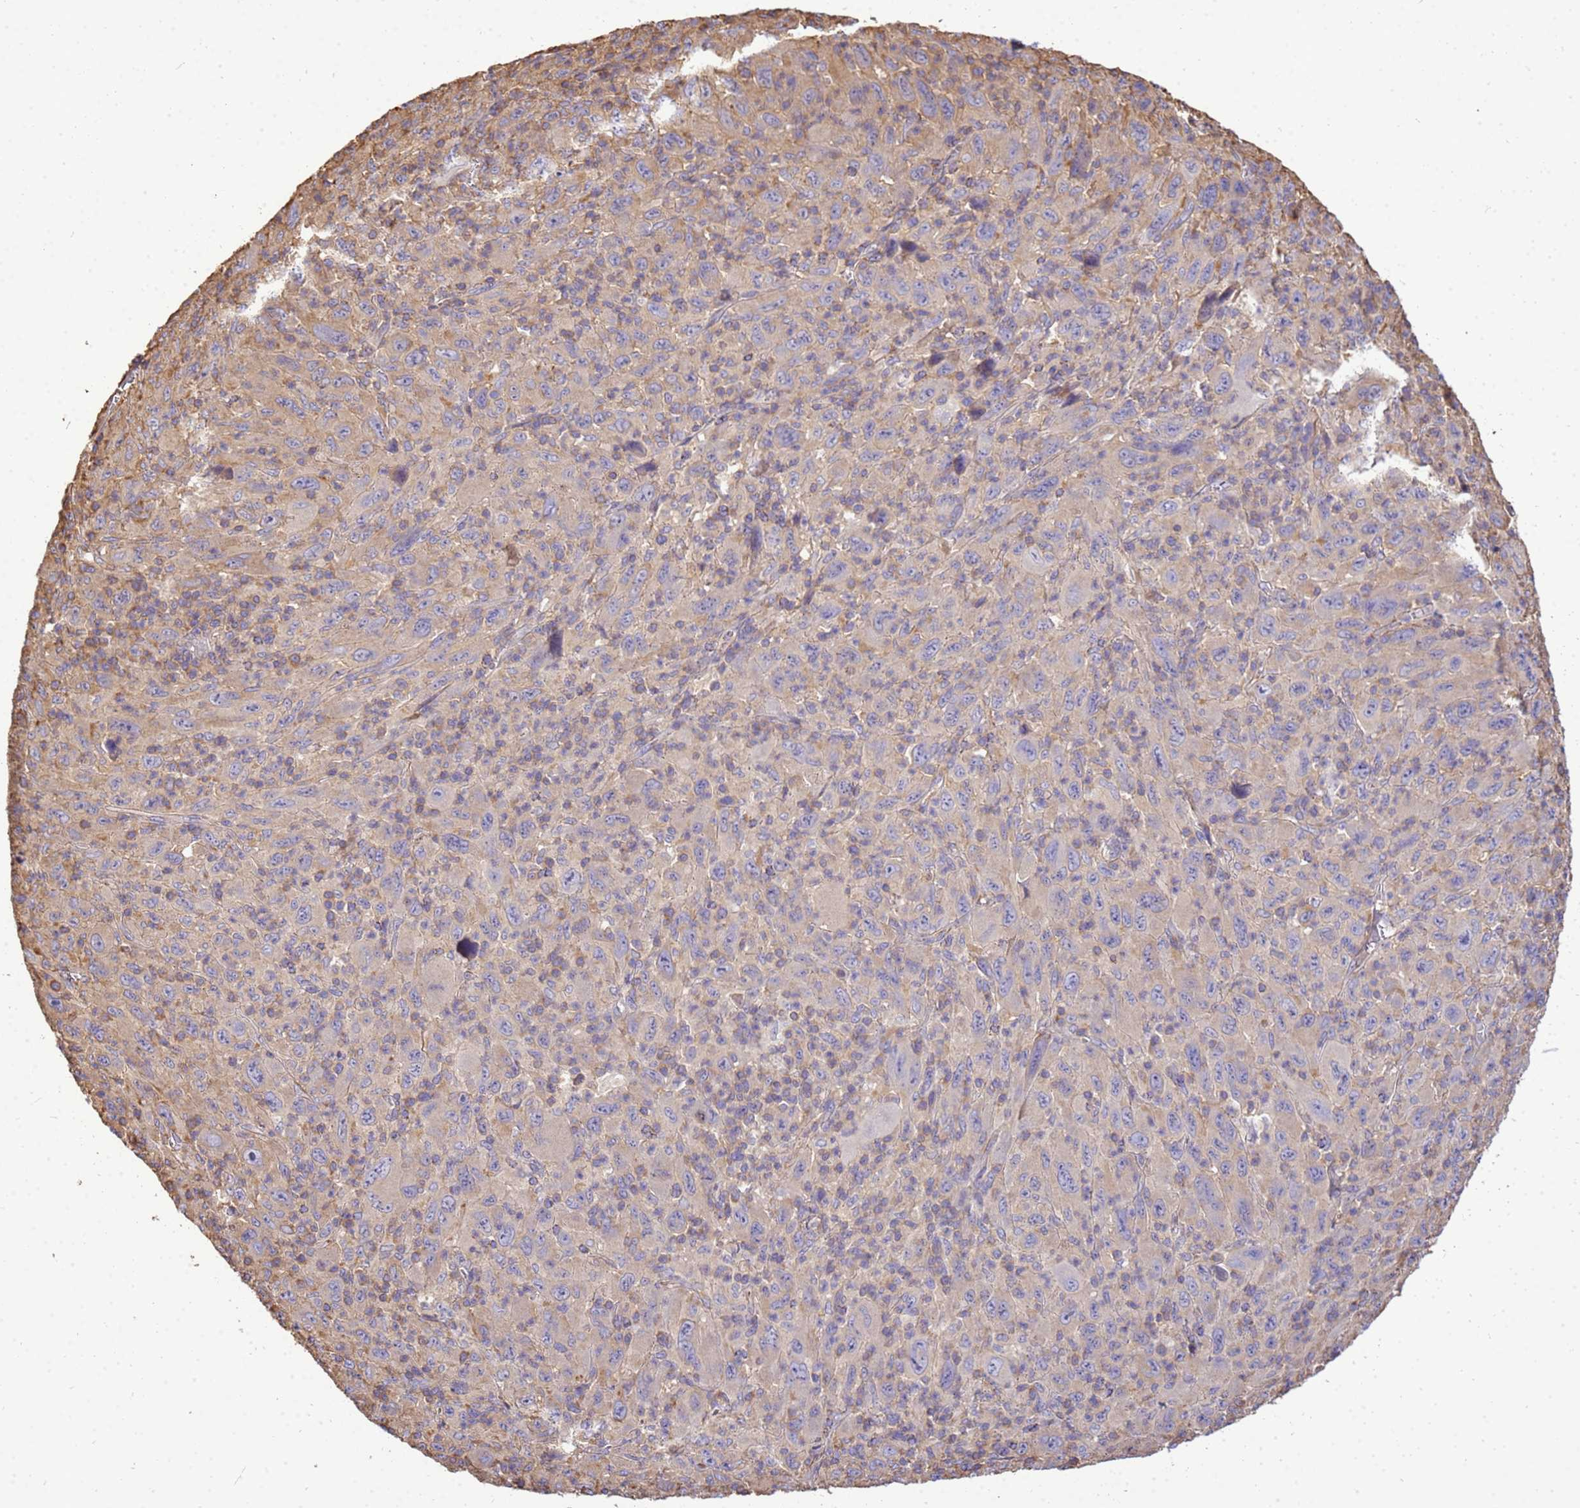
{"staining": {"intensity": "negative", "quantity": "none", "location": "none"}, "tissue": "melanoma", "cell_type": "Tumor cells", "image_type": "cancer", "snomed": [{"axis": "morphology", "description": "Malignant melanoma, Metastatic site"}, {"axis": "topography", "description": "Skin"}], "caption": "Human melanoma stained for a protein using IHC shows no expression in tumor cells.", "gene": "WDR64", "patient": {"sex": "female", "age": 56}}